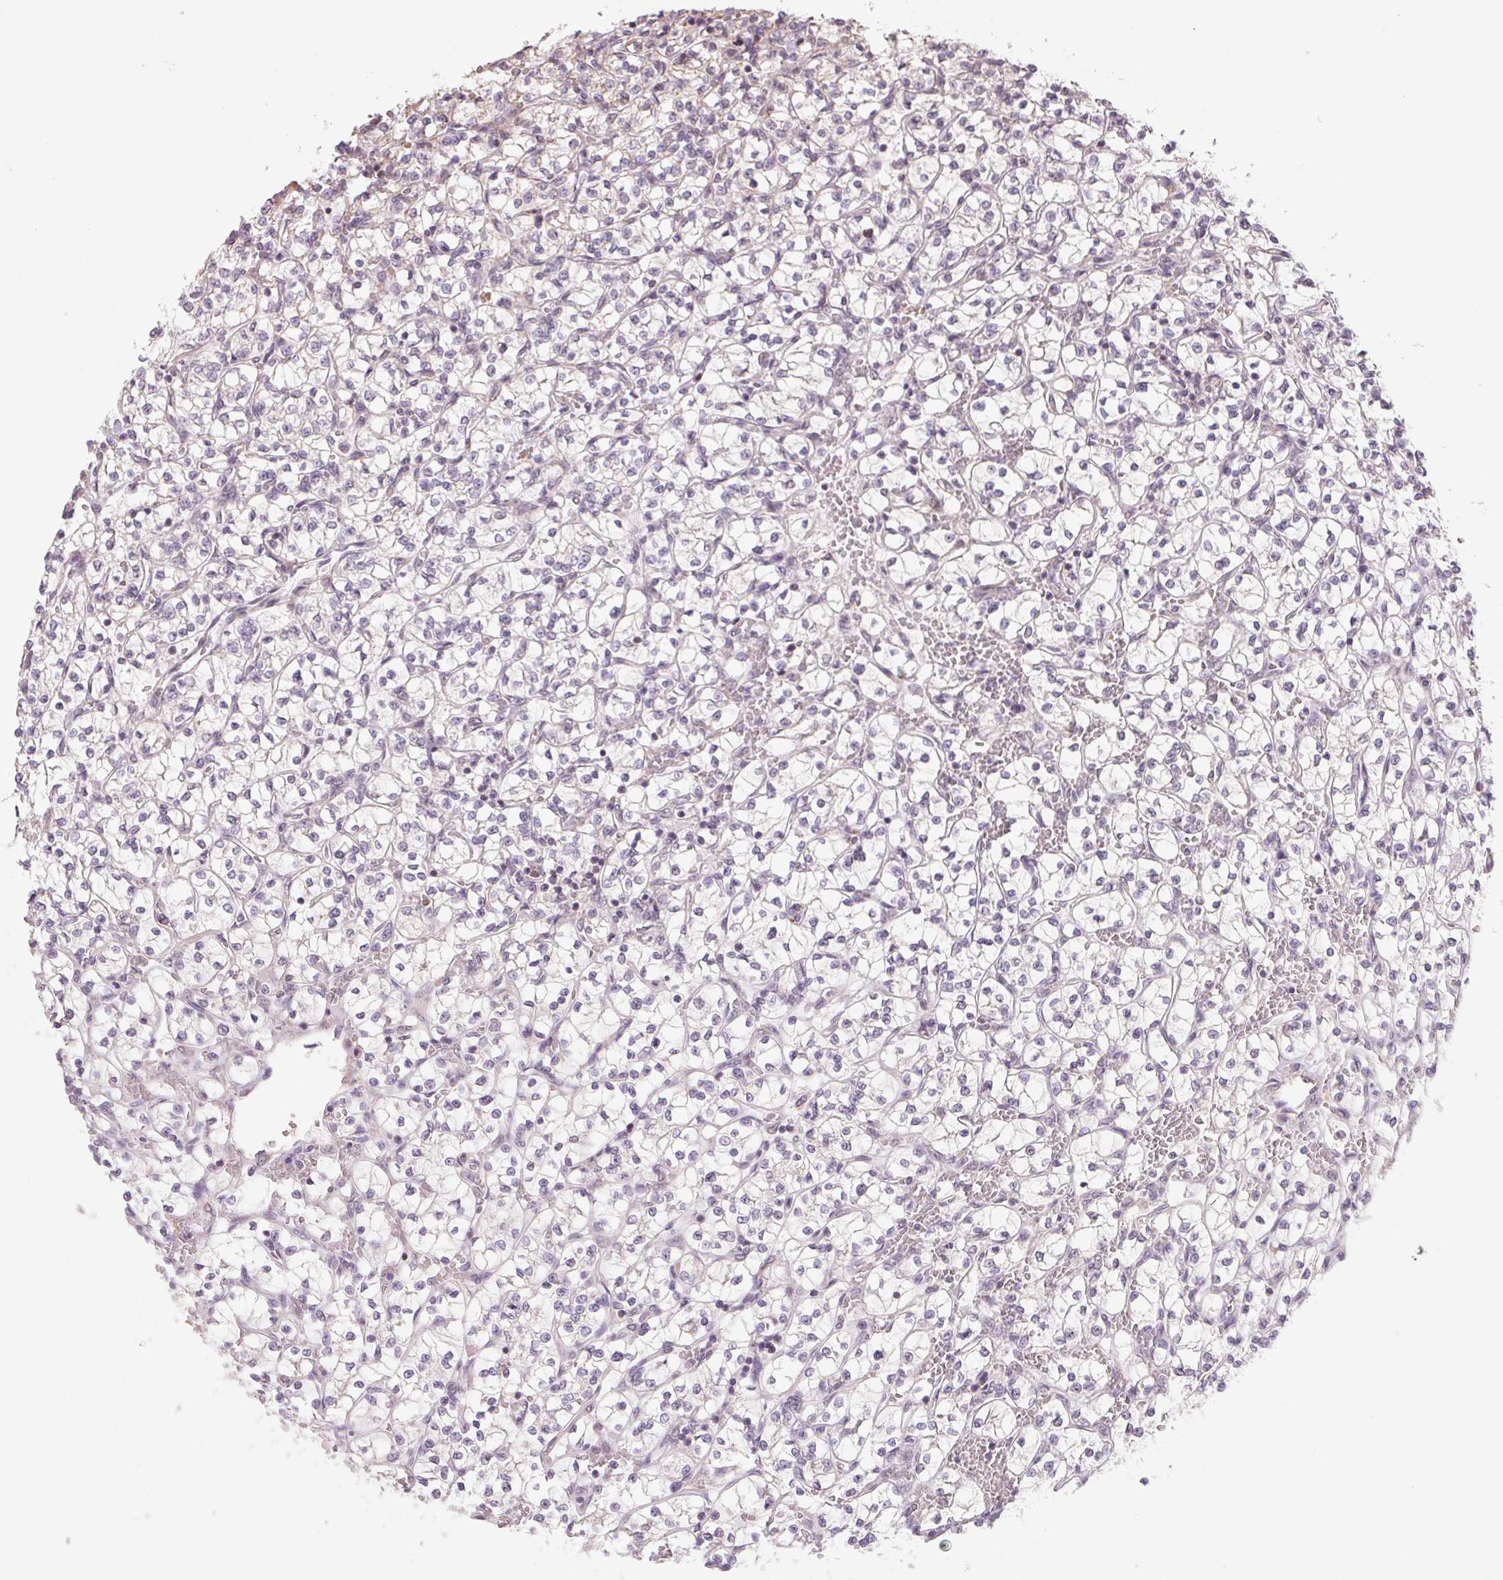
{"staining": {"intensity": "negative", "quantity": "none", "location": "none"}, "tissue": "renal cancer", "cell_type": "Tumor cells", "image_type": "cancer", "snomed": [{"axis": "morphology", "description": "Adenocarcinoma, NOS"}, {"axis": "topography", "description": "Kidney"}], "caption": "There is no significant positivity in tumor cells of renal cancer.", "gene": "HINT2", "patient": {"sex": "female", "age": 64}}